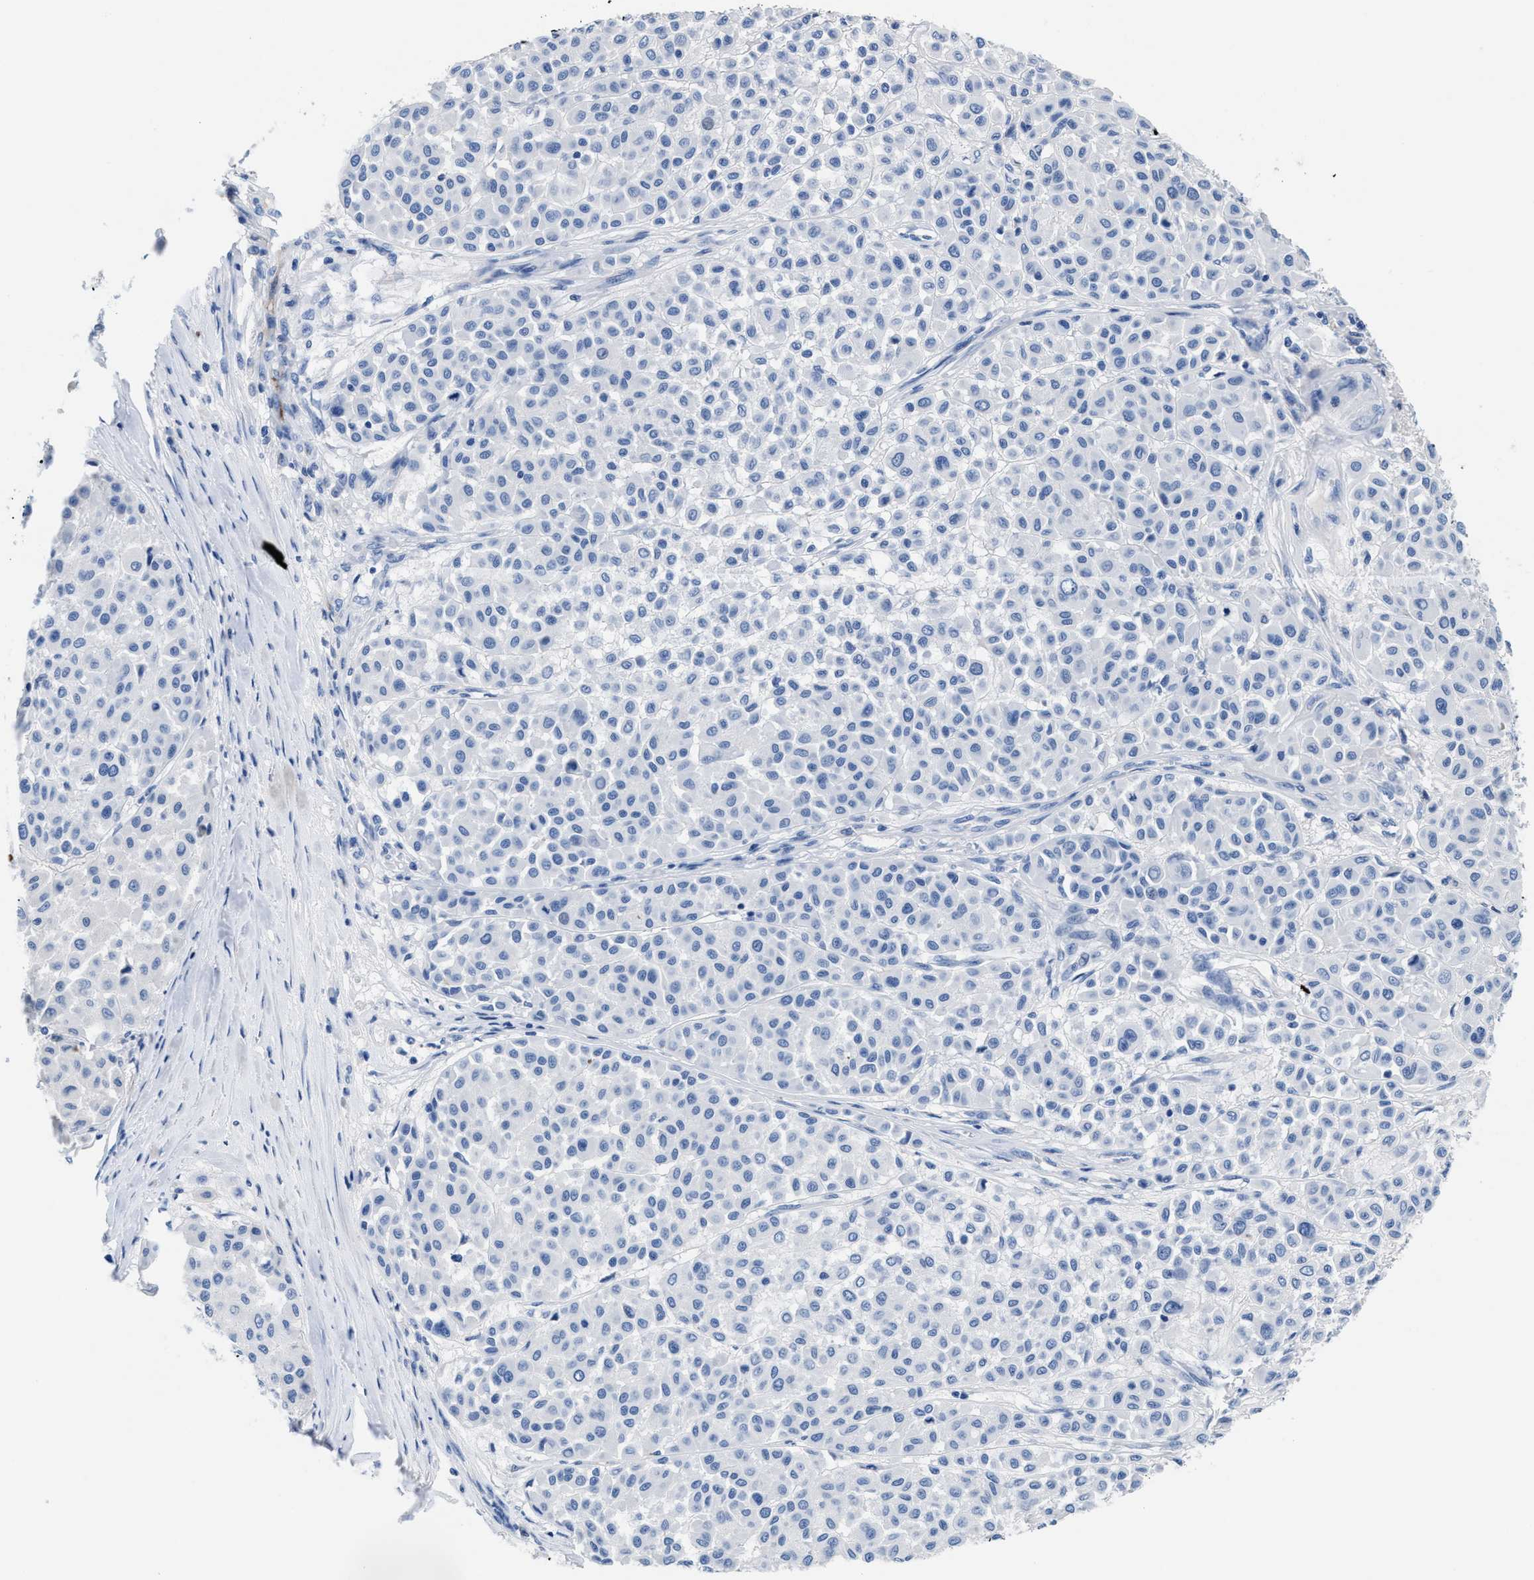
{"staining": {"intensity": "negative", "quantity": "none", "location": "none"}, "tissue": "melanoma", "cell_type": "Tumor cells", "image_type": "cancer", "snomed": [{"axis": "morphology", "description": "Malignant melanoma, Metastatic site"}, {"axis": "topography", "description": "Soft tissue"}], "caption": "A micrograph of human melanoma is negative for staining in tumor cells.", "gene": "SLFN13", "patient": {"sex": "male", "age": 41}}